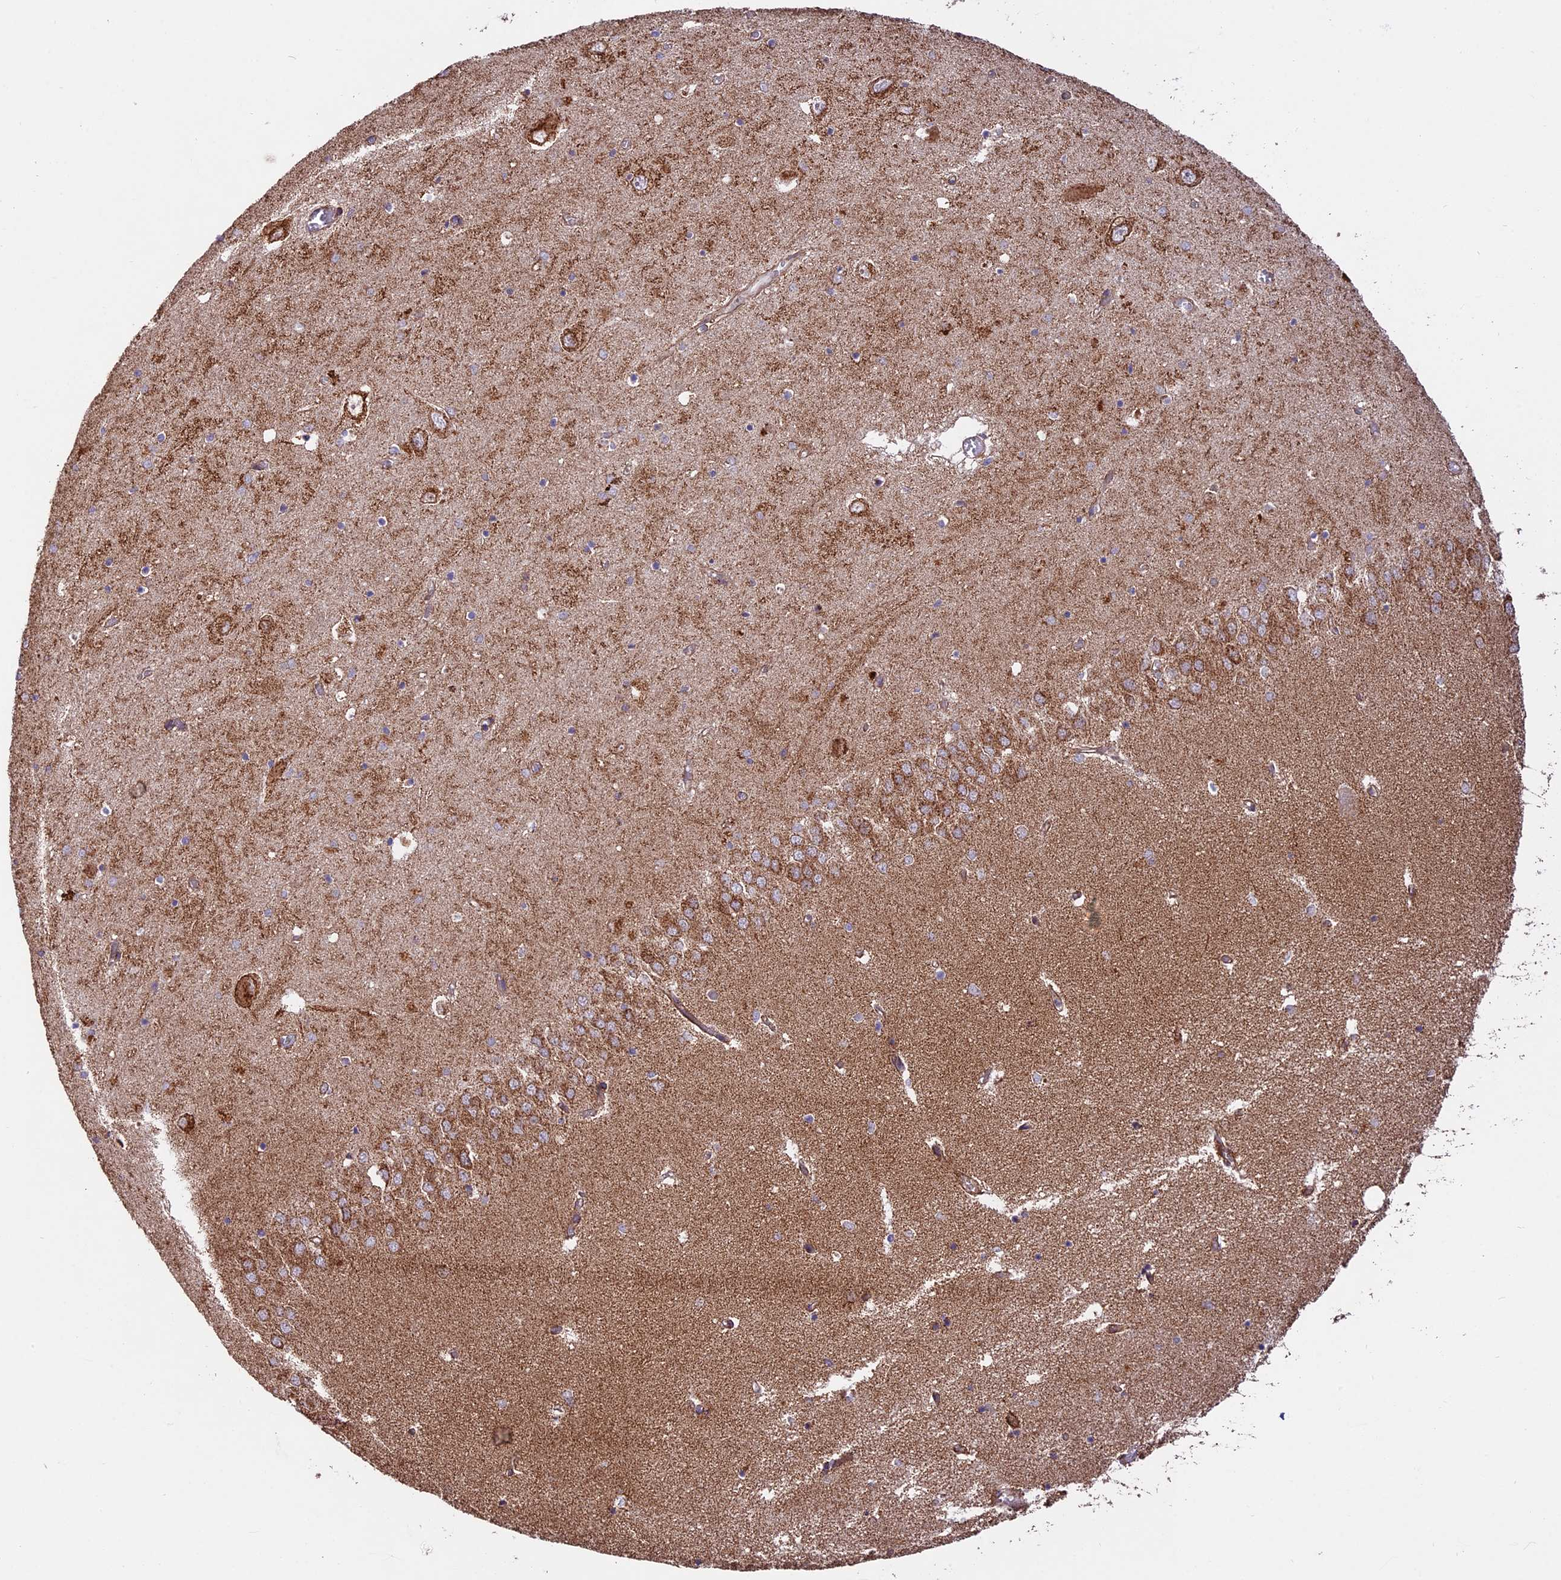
{"staining": {"intensity": "moderate", "quantity": "<25%", "location": "cytoplasmic/membranous"}, "tissue": "hippocampus", "cell_type": "Glial cells", "image_type": "normal", "snomed": [{"axis": "morphology", "description": "Normal tissue, NOS"}, {"axis": "topography", "description": "Hippocampus"}], "caption": "The image reveals immunohistochemical staining of unremarkable hippocampus. There is moderate cytoplasmic/membranous positivity is seen in approximately <25% of glial cells. The protein of interest is shown in brown color, while the nuclei are stained blue.", "gene": "NDUFA8", "patient": {"sex": "male", "age": 70}}